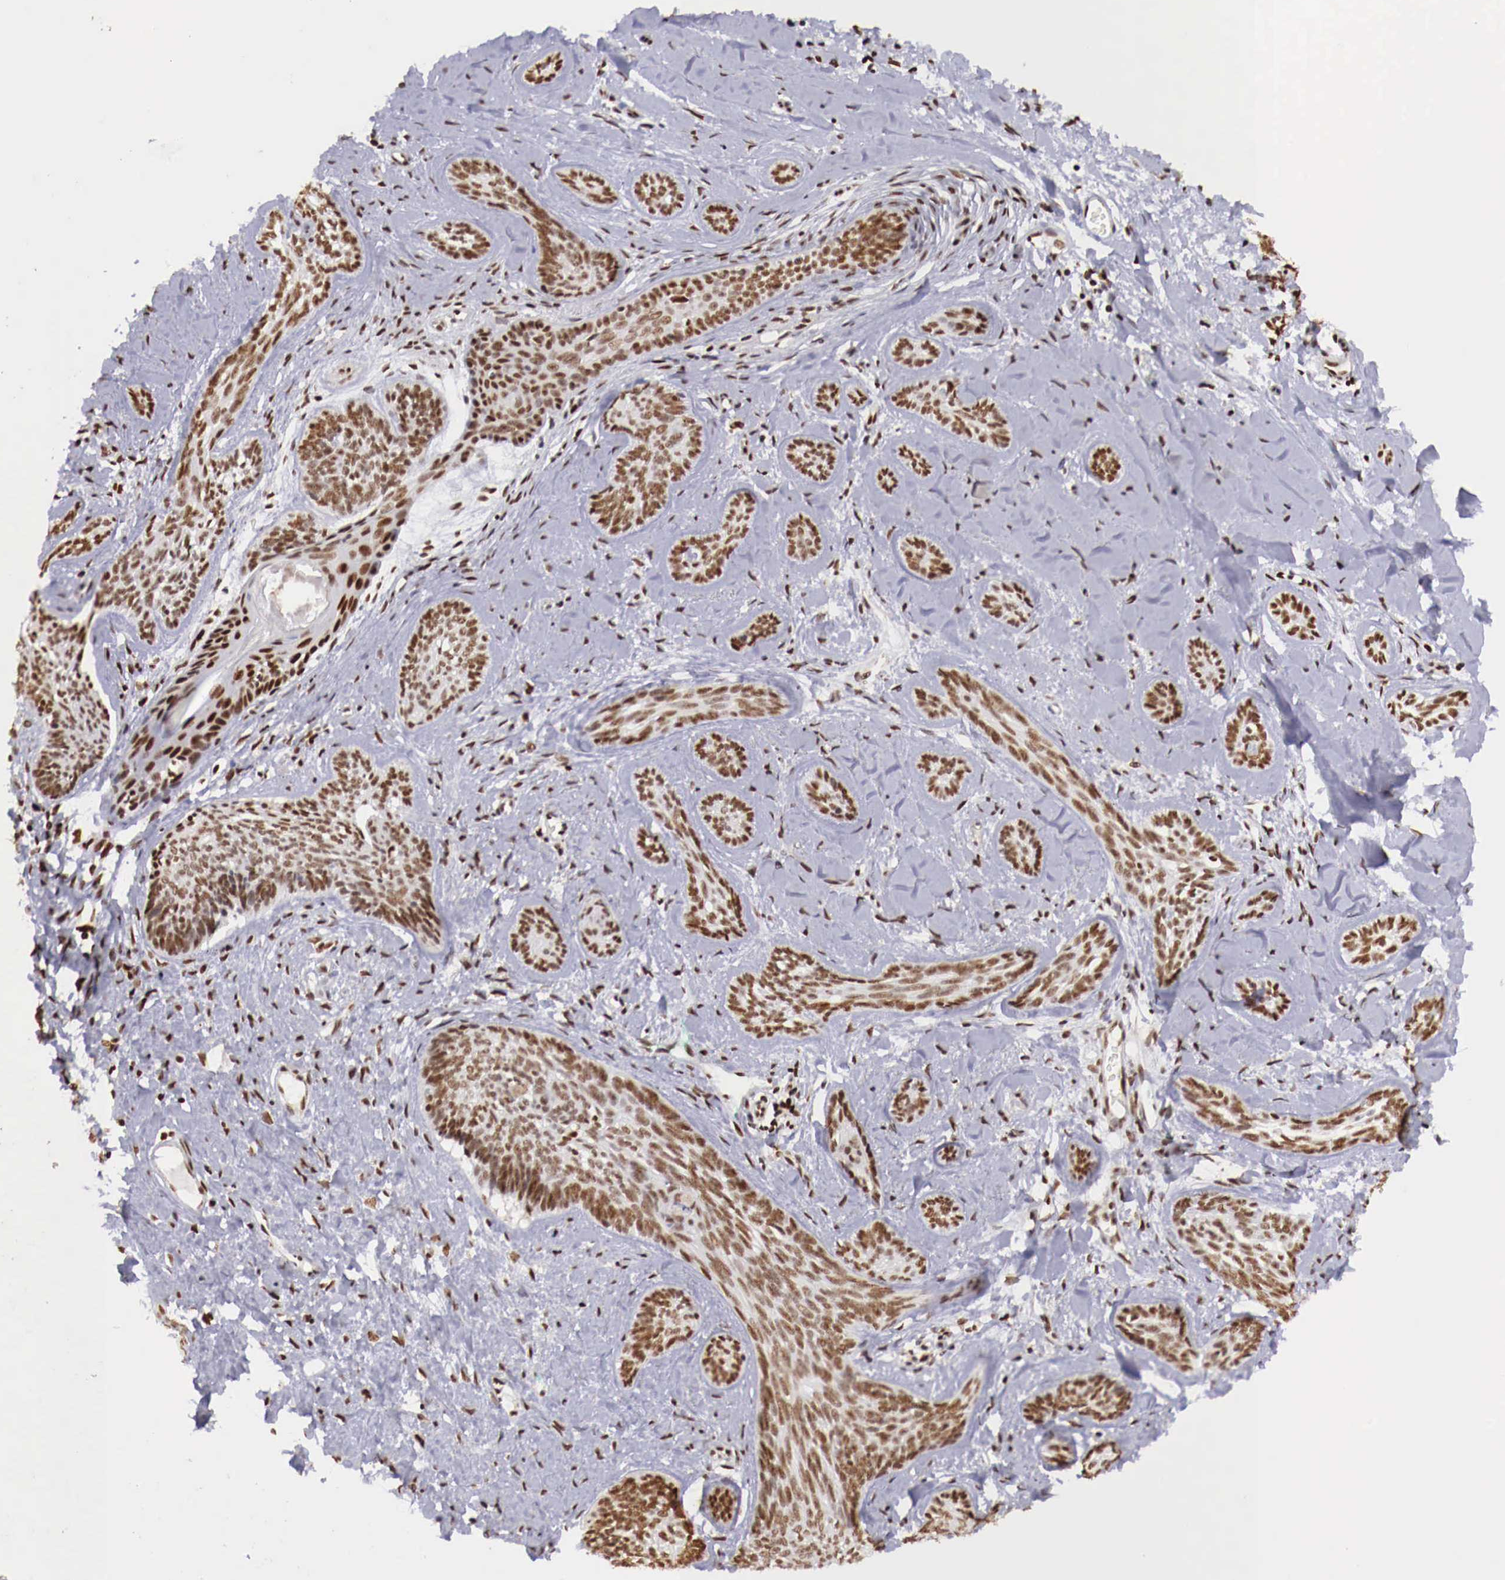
{"staining": {"intensity": "moderate", "quantity": ">75%", "location": "nuclear"}, "tissue": "skin cancer", "cell_type": "Tumor cells", "image_type": "cancer", "snomed": [{"axis": "morphology", "description": "Basal cell carcinoma"}, {"axis": "topography", "description": "Skin"}], "caption": "Skin basal cell carcinoma tissue exhibits moderate nuclear staining in about >75% of tumor cells, visualized by immunohistochemistry. (brown staining indicates protein expression, while blue staining denotes nuclei).", "gene": "MAX", "patient": {"sex": "female", "age": 81}}